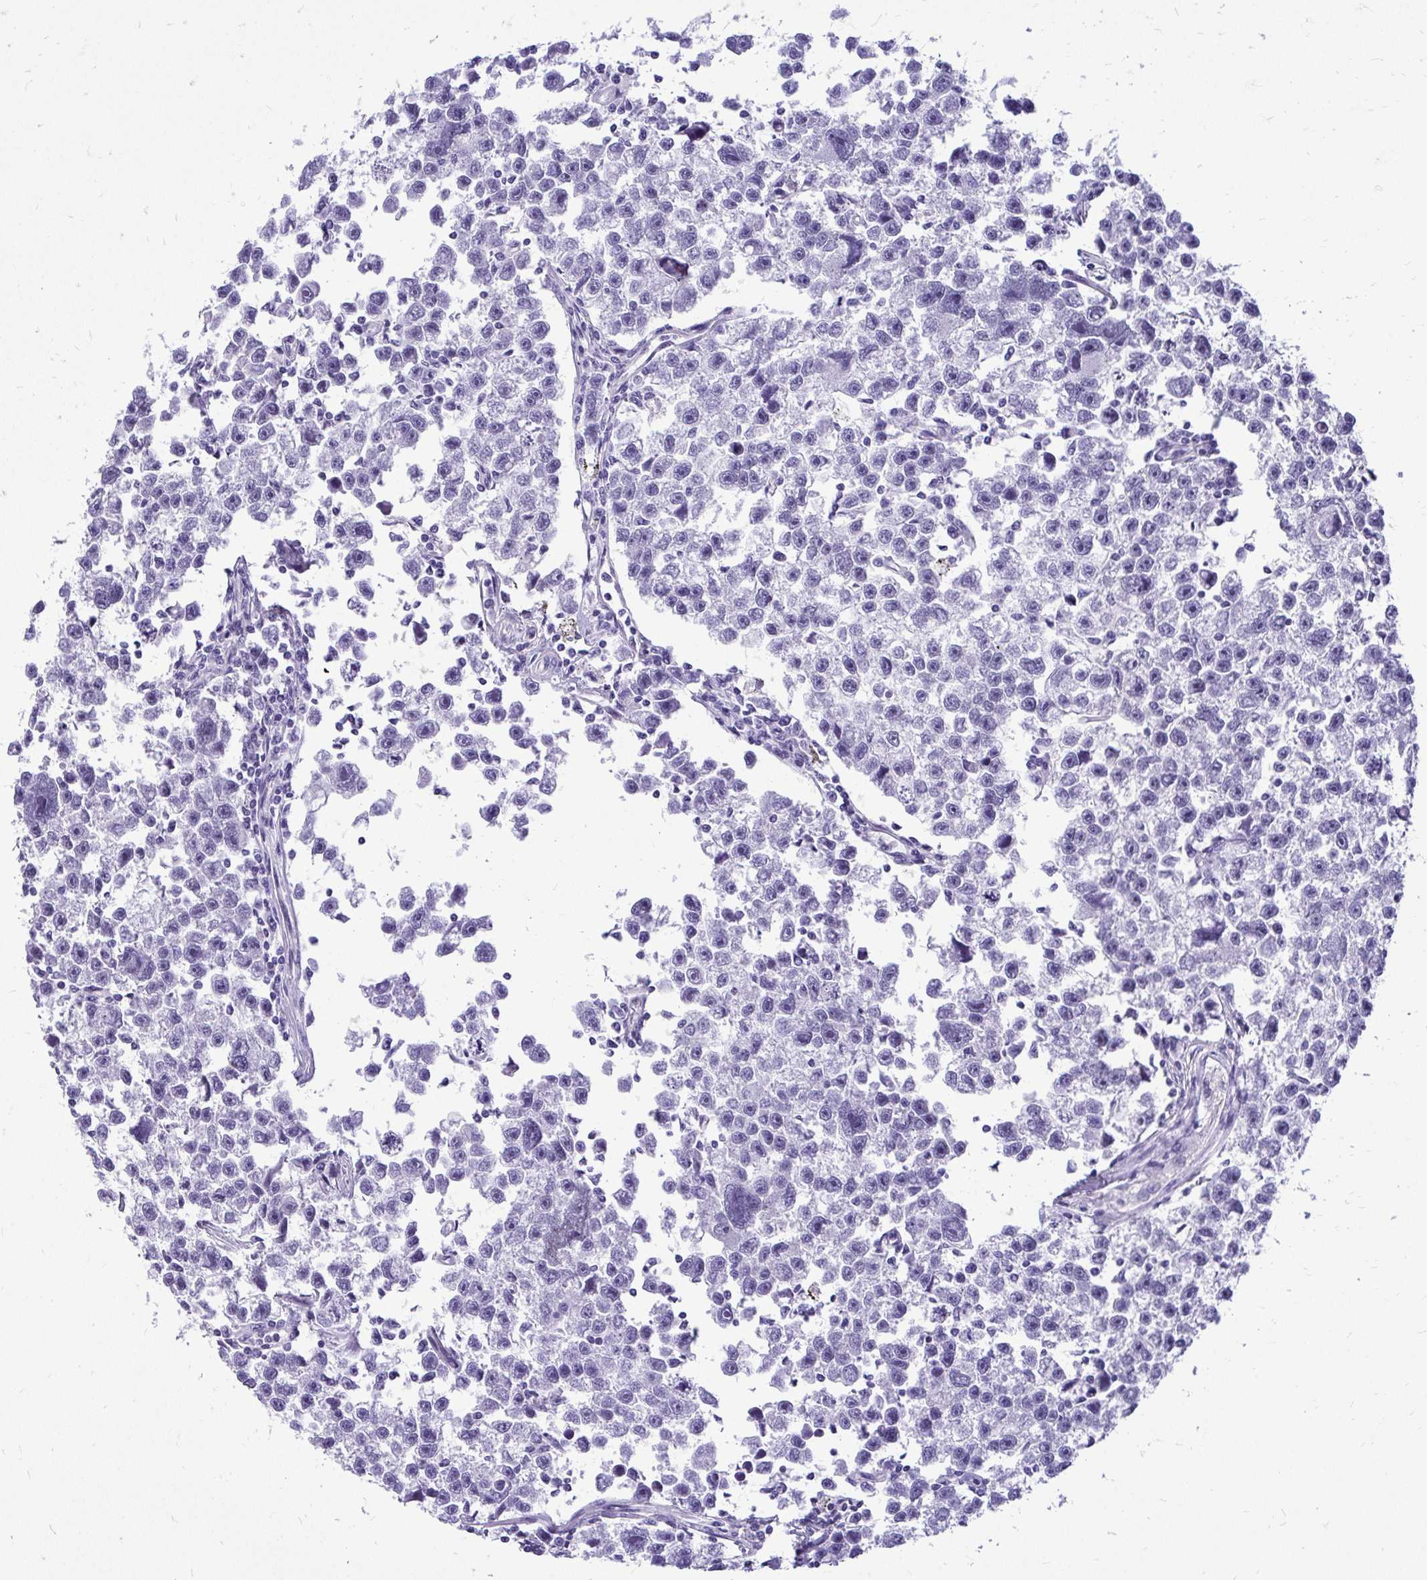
{"staining": {"intensity": "negative", "quantity": "none", "location": "none"}, "tissue": "testis cancer", "cell_type": "Tumor cells", "image_type": "cancer", "snomed": [{"axis": "morphology", "description": "Seminoma, NOS"}, {"axis": "topography", "description": "Testis"}], "caption": "Histopathology image shows no significant protein positivity in tumor cells of testis cancer (seminoma).", "gene": "ZSWIM9", "patient": {"sex": "male", "age": 26}}